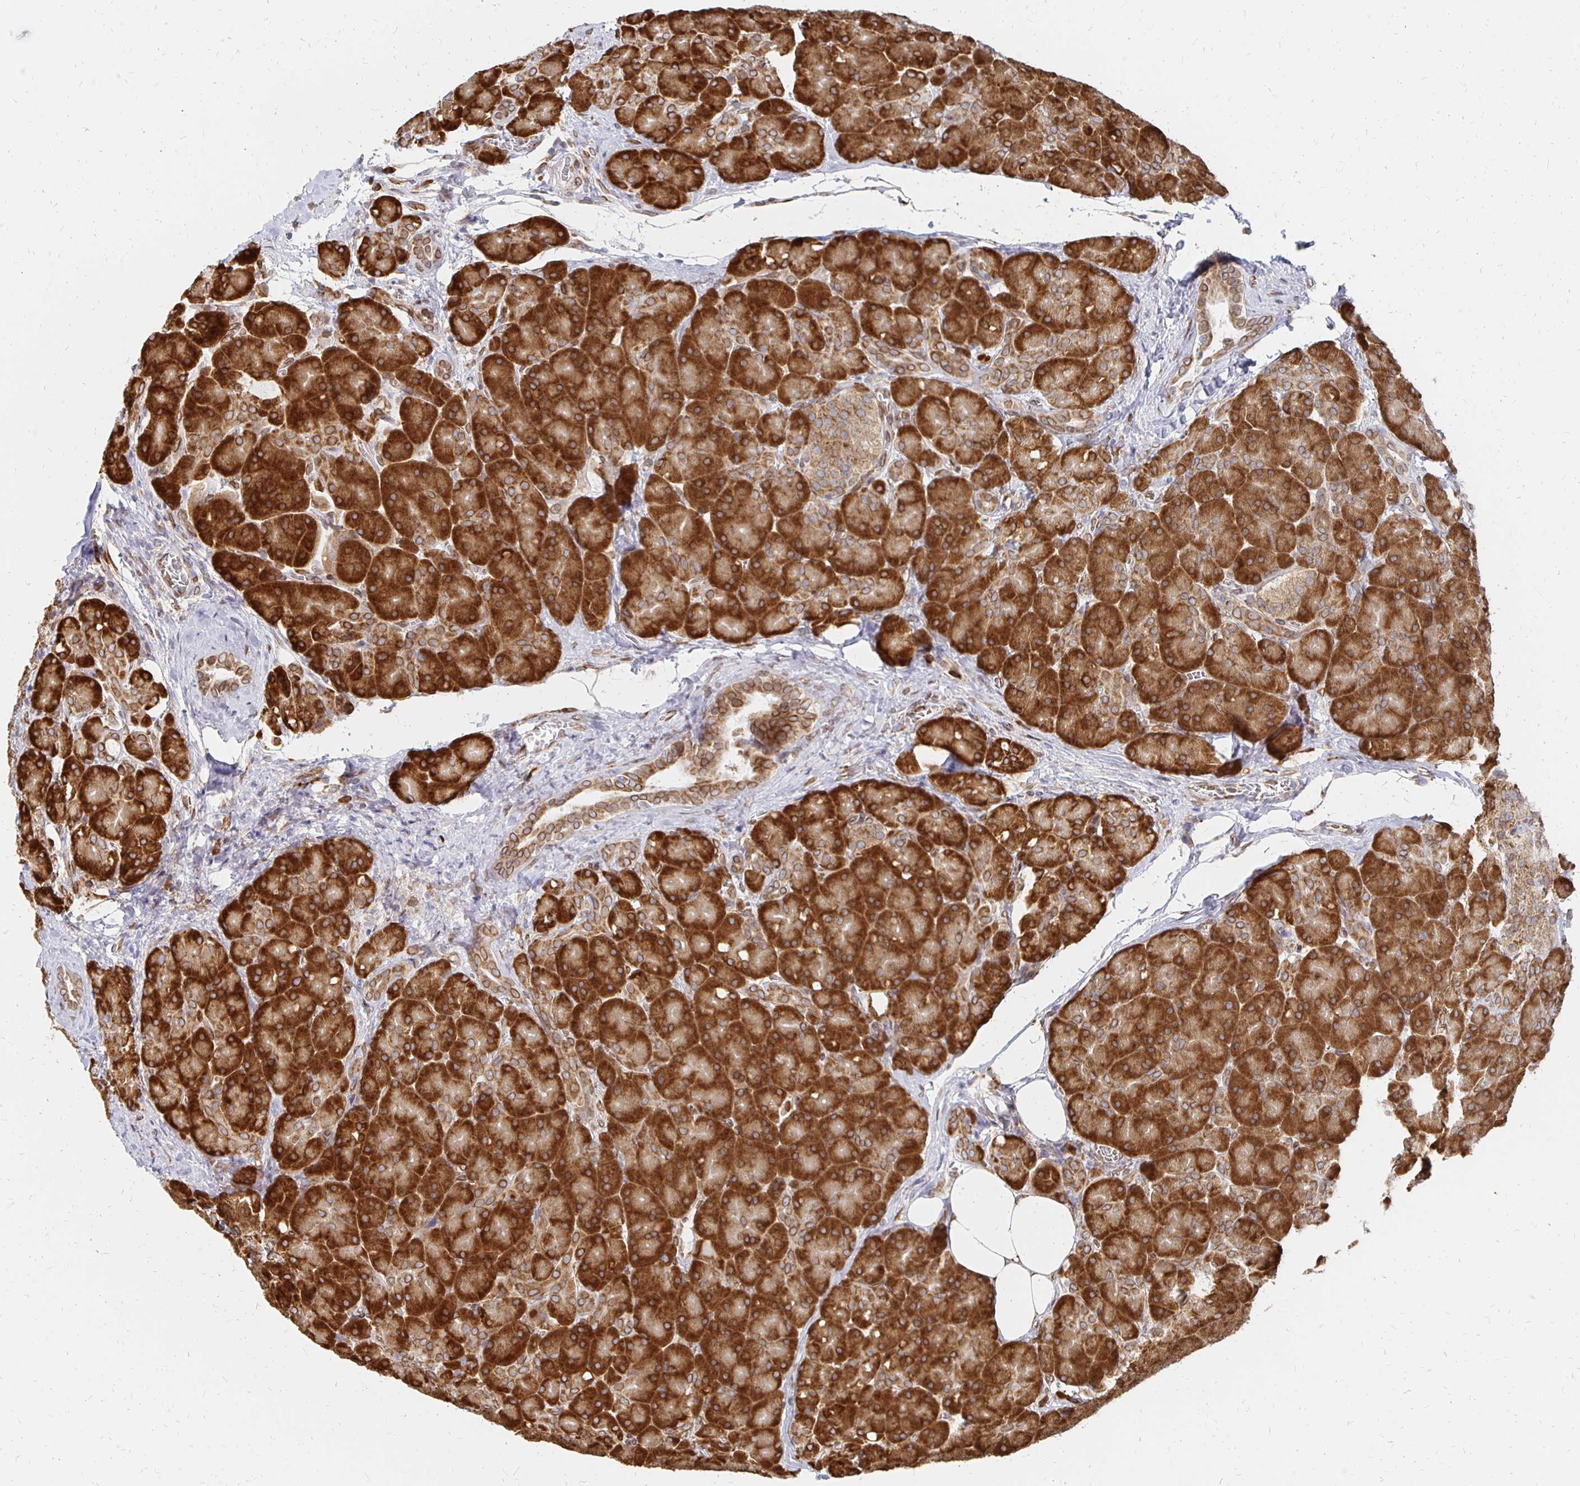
{"staining": {"intensity": "strong", "quantity": ">75%", "location": "cytoplasmic/membranous,nuclear"}, "tissue": "pancreas", "cell_type": "Exocrine glandular cells", "image_type": "normal", "snomed": [{"axis": "morphology", "description": "Normal tissue, NOS"}, {"axis": "topography", "description": "Pancreas"}], "caption": "Exocrine glandular cells demonstrate high levels of strong cytoplasmic/membranous,nuclear positivity in approximately >75% of cells in benign pancreas.", "gene": "PELI3", "patient": {"sex": "male", "age": 55}}